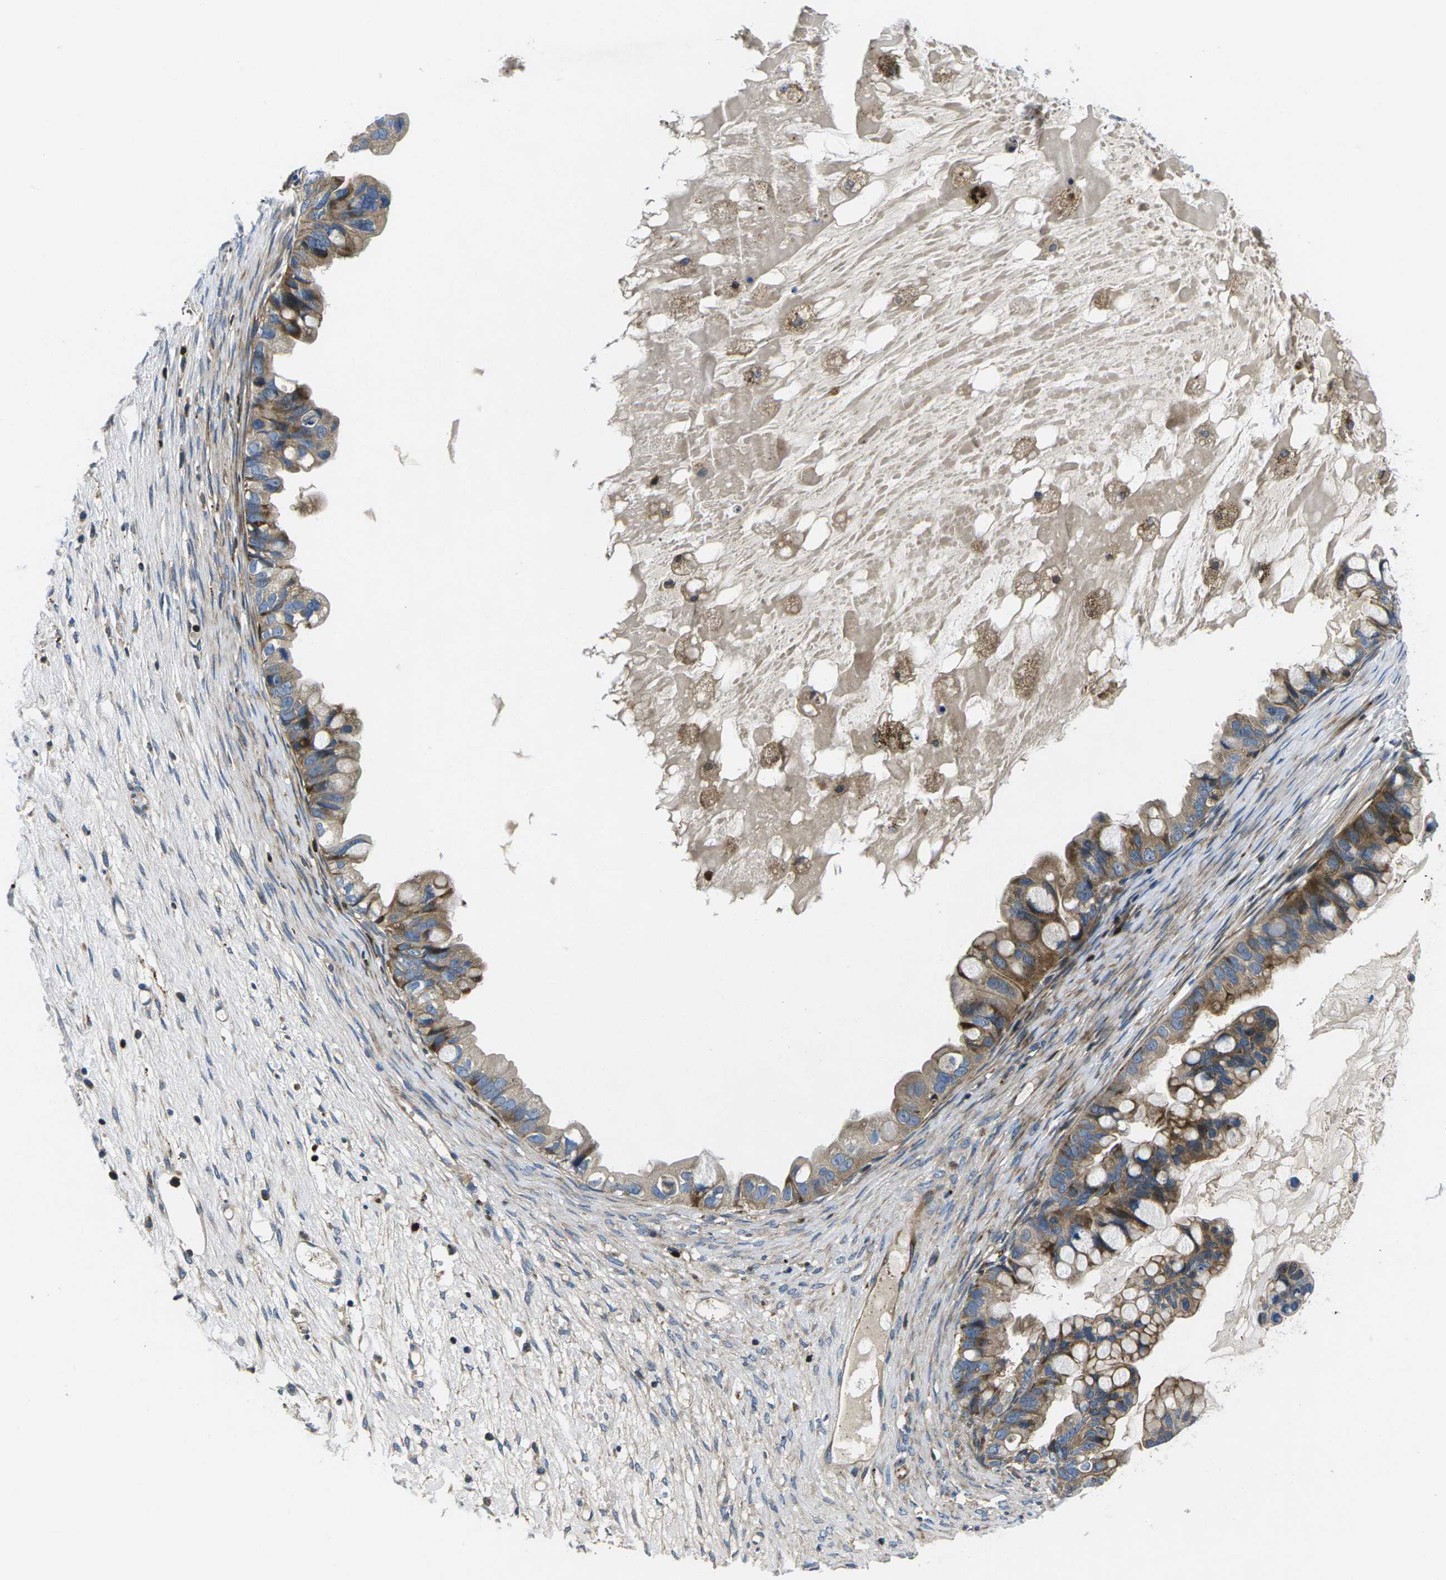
{"staining": {"intensity": "moderate", "quantity": ">75%", "location": "cytoplasmic/membranous"}, "tissue": "ovarian cancer", "cell_type": "Tumor cells", "image_type": "cancer", "snomed": [{"axis": "morphology", "description": "Cystadenocarcinoma, mucinous, NOS"}, {"axis": "topography", "description": "Ovary"}], "caption": "Tumor cells show medium levels of moderate cytoplasmic/membranous positivity in approximately >75% of cells in human mucinous cystadenocarcinoma (ovarian). (DAB = brown stain, brightfield microscopy at high magnification).", "gene": "PLCE1", "patient": {"sex": "female", "age": 80}}